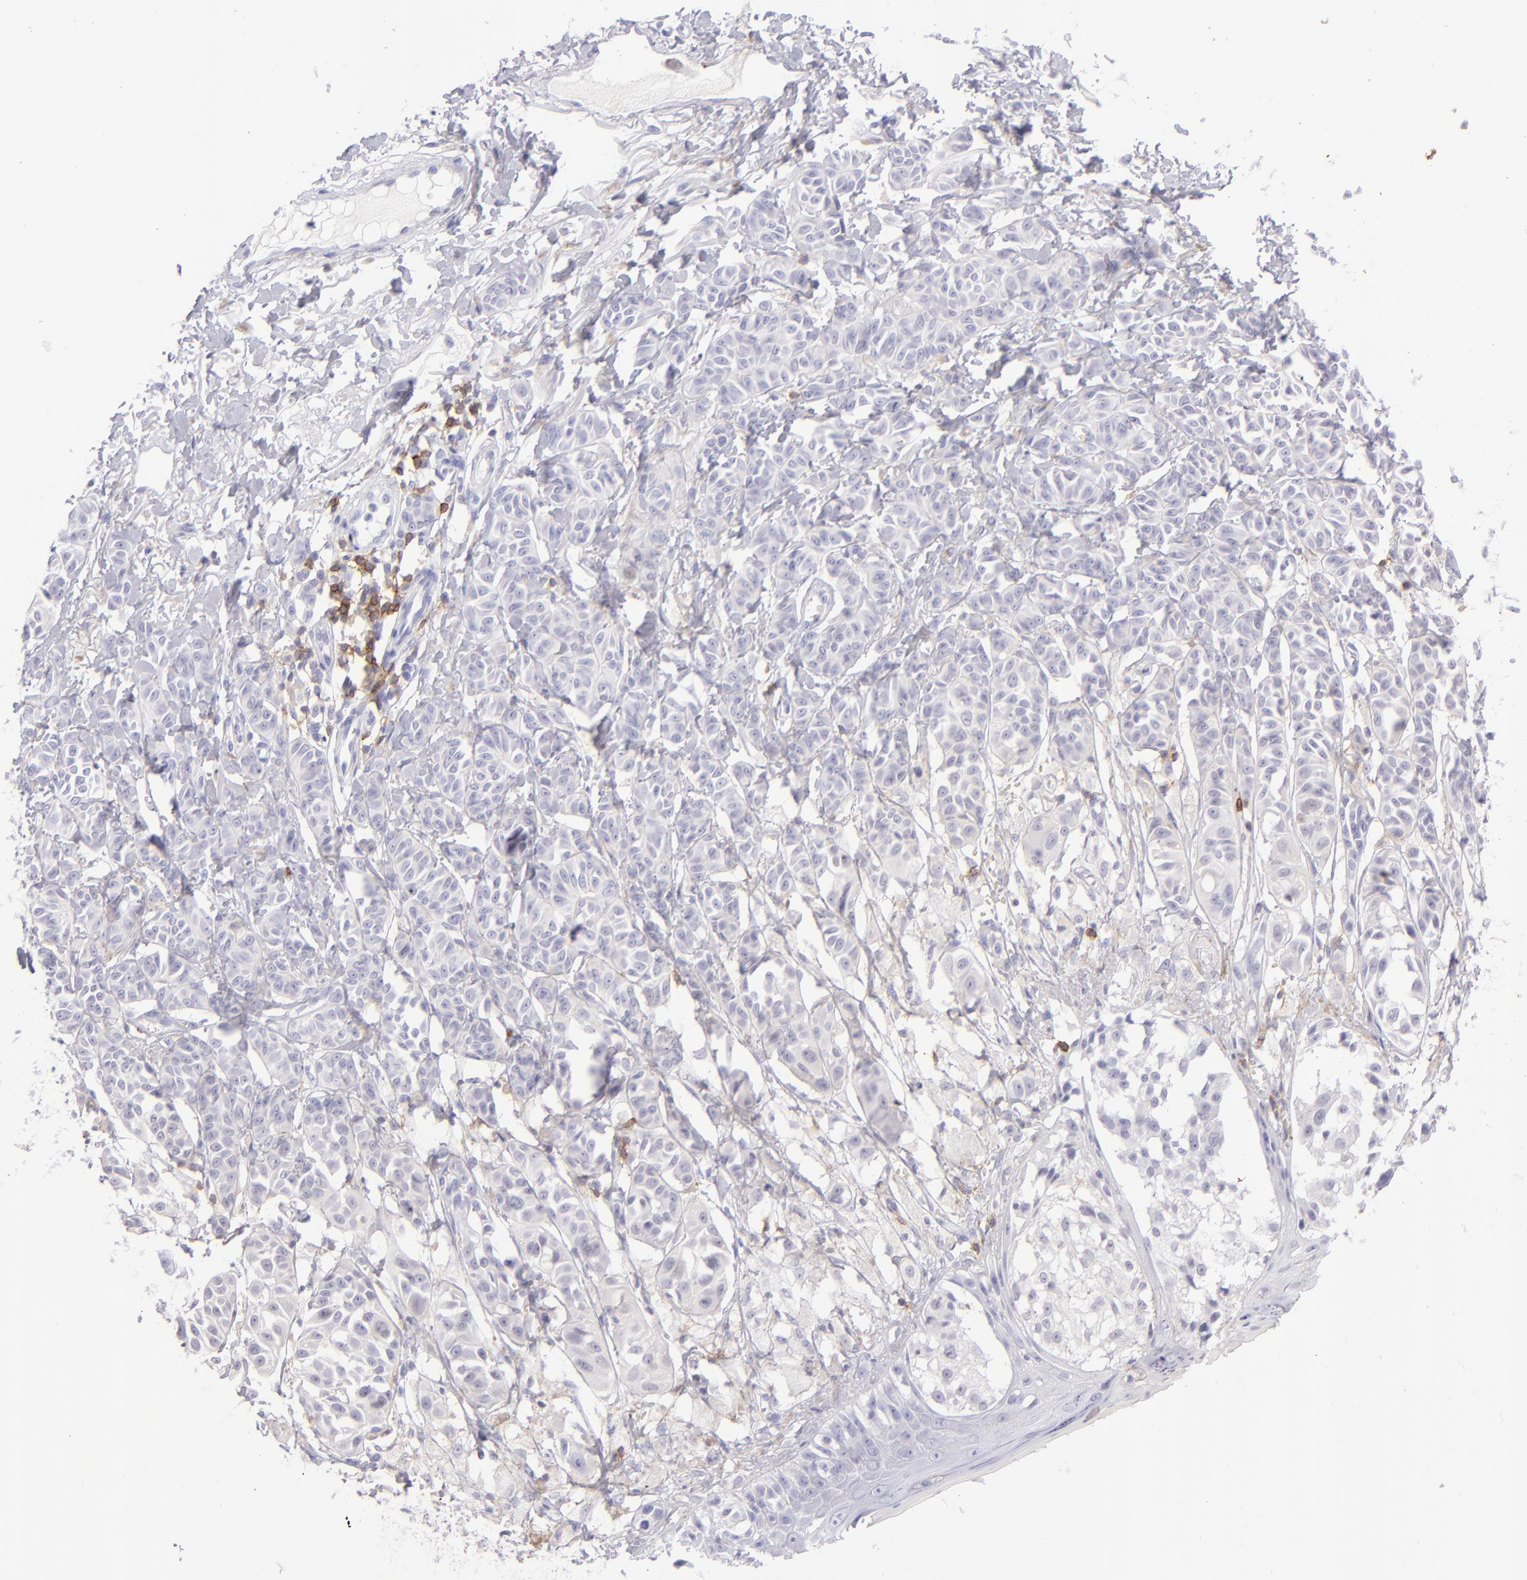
{"staining": {"intensity": "negative", "quantity": "none", "location": "none"}, "tissue": "melanoma", "cell_type": "Tumor cells", "image_type": "cancer", "snomed": [{"axis": "morphology", "description": "Malignant melanoma, NOS"}, {"axis": "topography", "description": "Skin"}], "caption": "Immunohistochemical staining of human malignant melanoma displays no significant expression in tumor cells.", "gene": "CD69", "patient": {"sex": "male", "age": 76}}